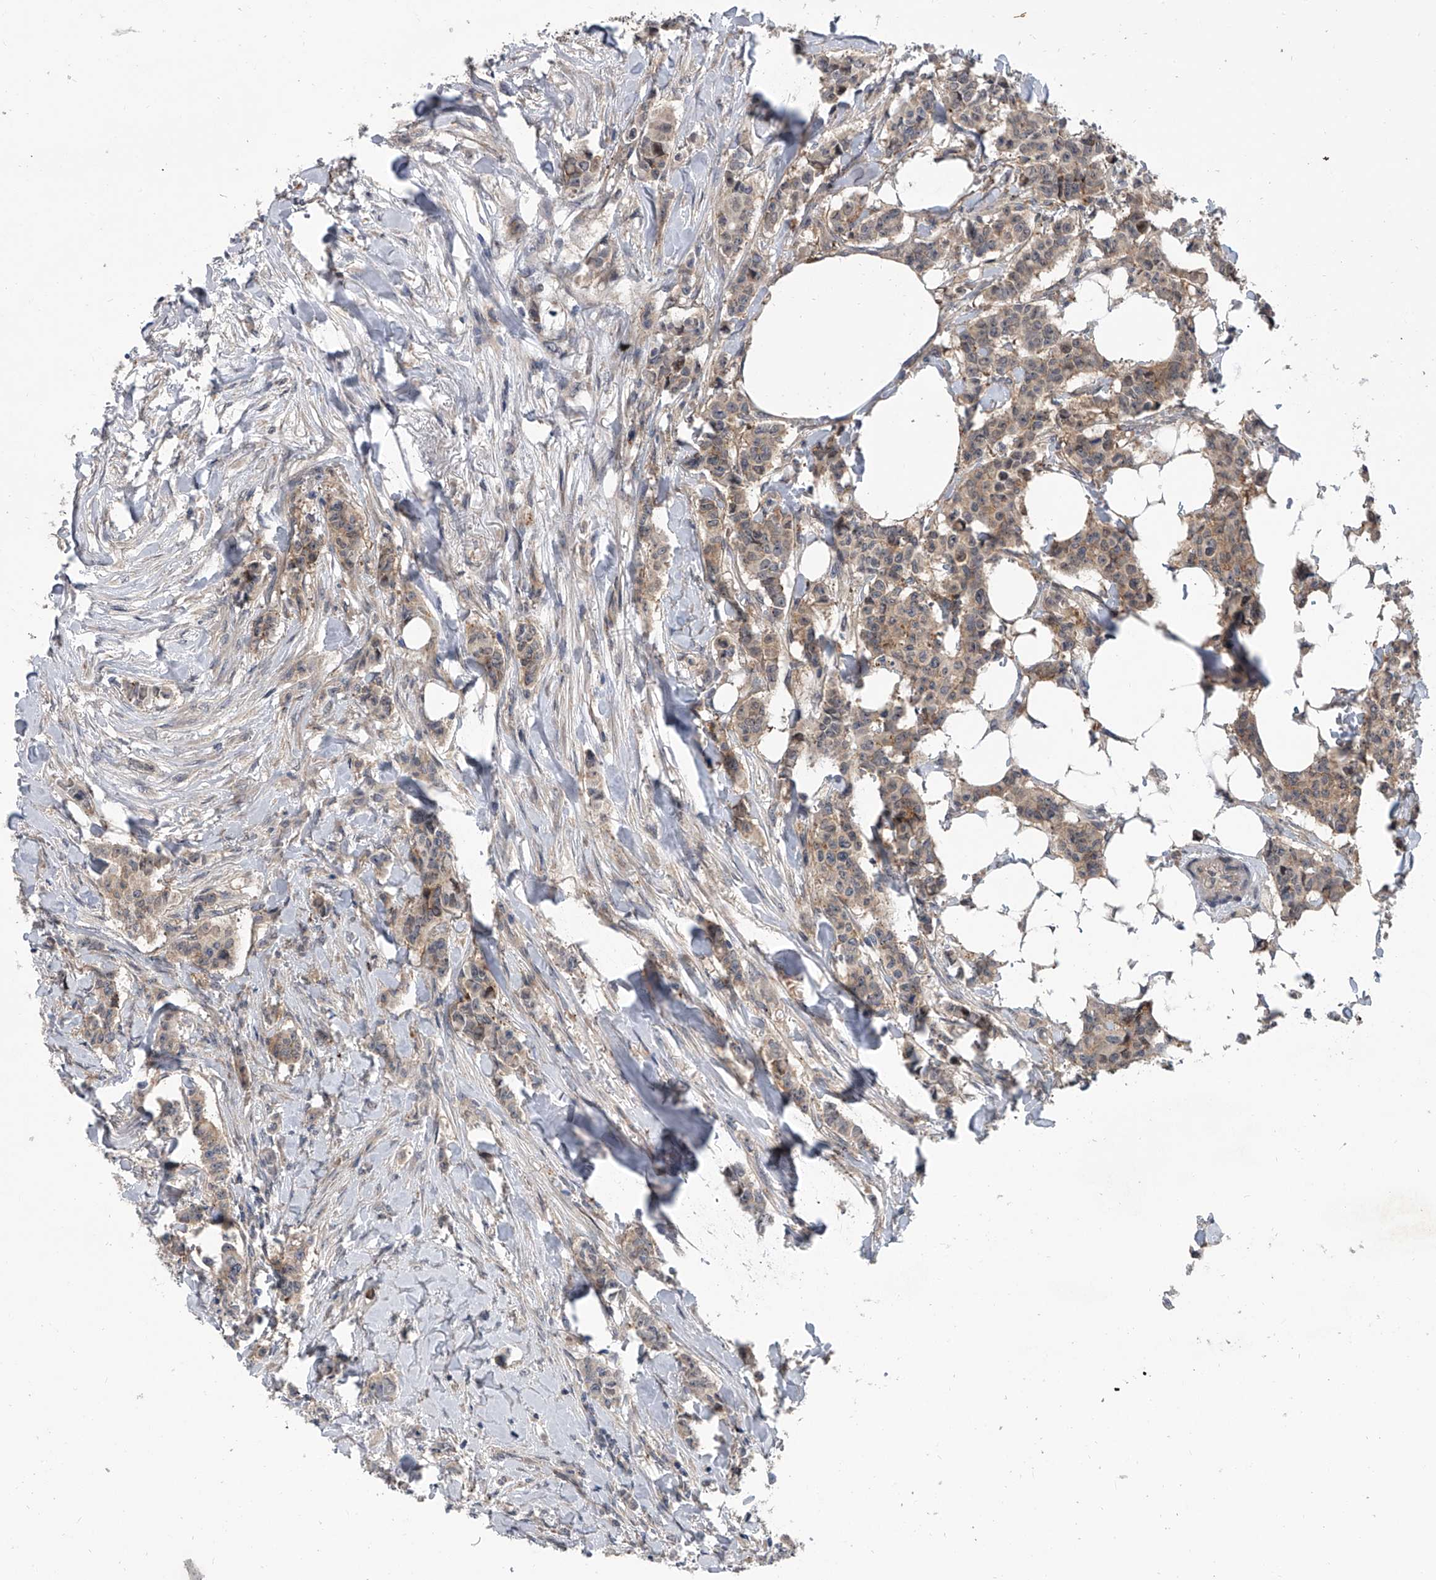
{"staining": {"intensity": "weak", "quantity": "25%-75%", "location": "cytoplasmic/membranous"}, "tissue": "breast cancer", "cell_type": "Tumor cells", "image_type": "cancer", "snomed": [{"axis": "morphology", "description": "Duct carcinoma"}, {"axis": "topography", "description": "Breast"}], "caption": "Immunohistochemistry photomicrograph of neoplastic tissue: human breast cancer stained using immunohistochemistry (IHC) displays low levels of weak protein expression localized specifically in the cytoplasmic/membranous of tumor cells, appearing as a cytoplasmic/membranous brown color.", "gene": "GEMIN8", "patient": {"sex": "female", "age": 40}}